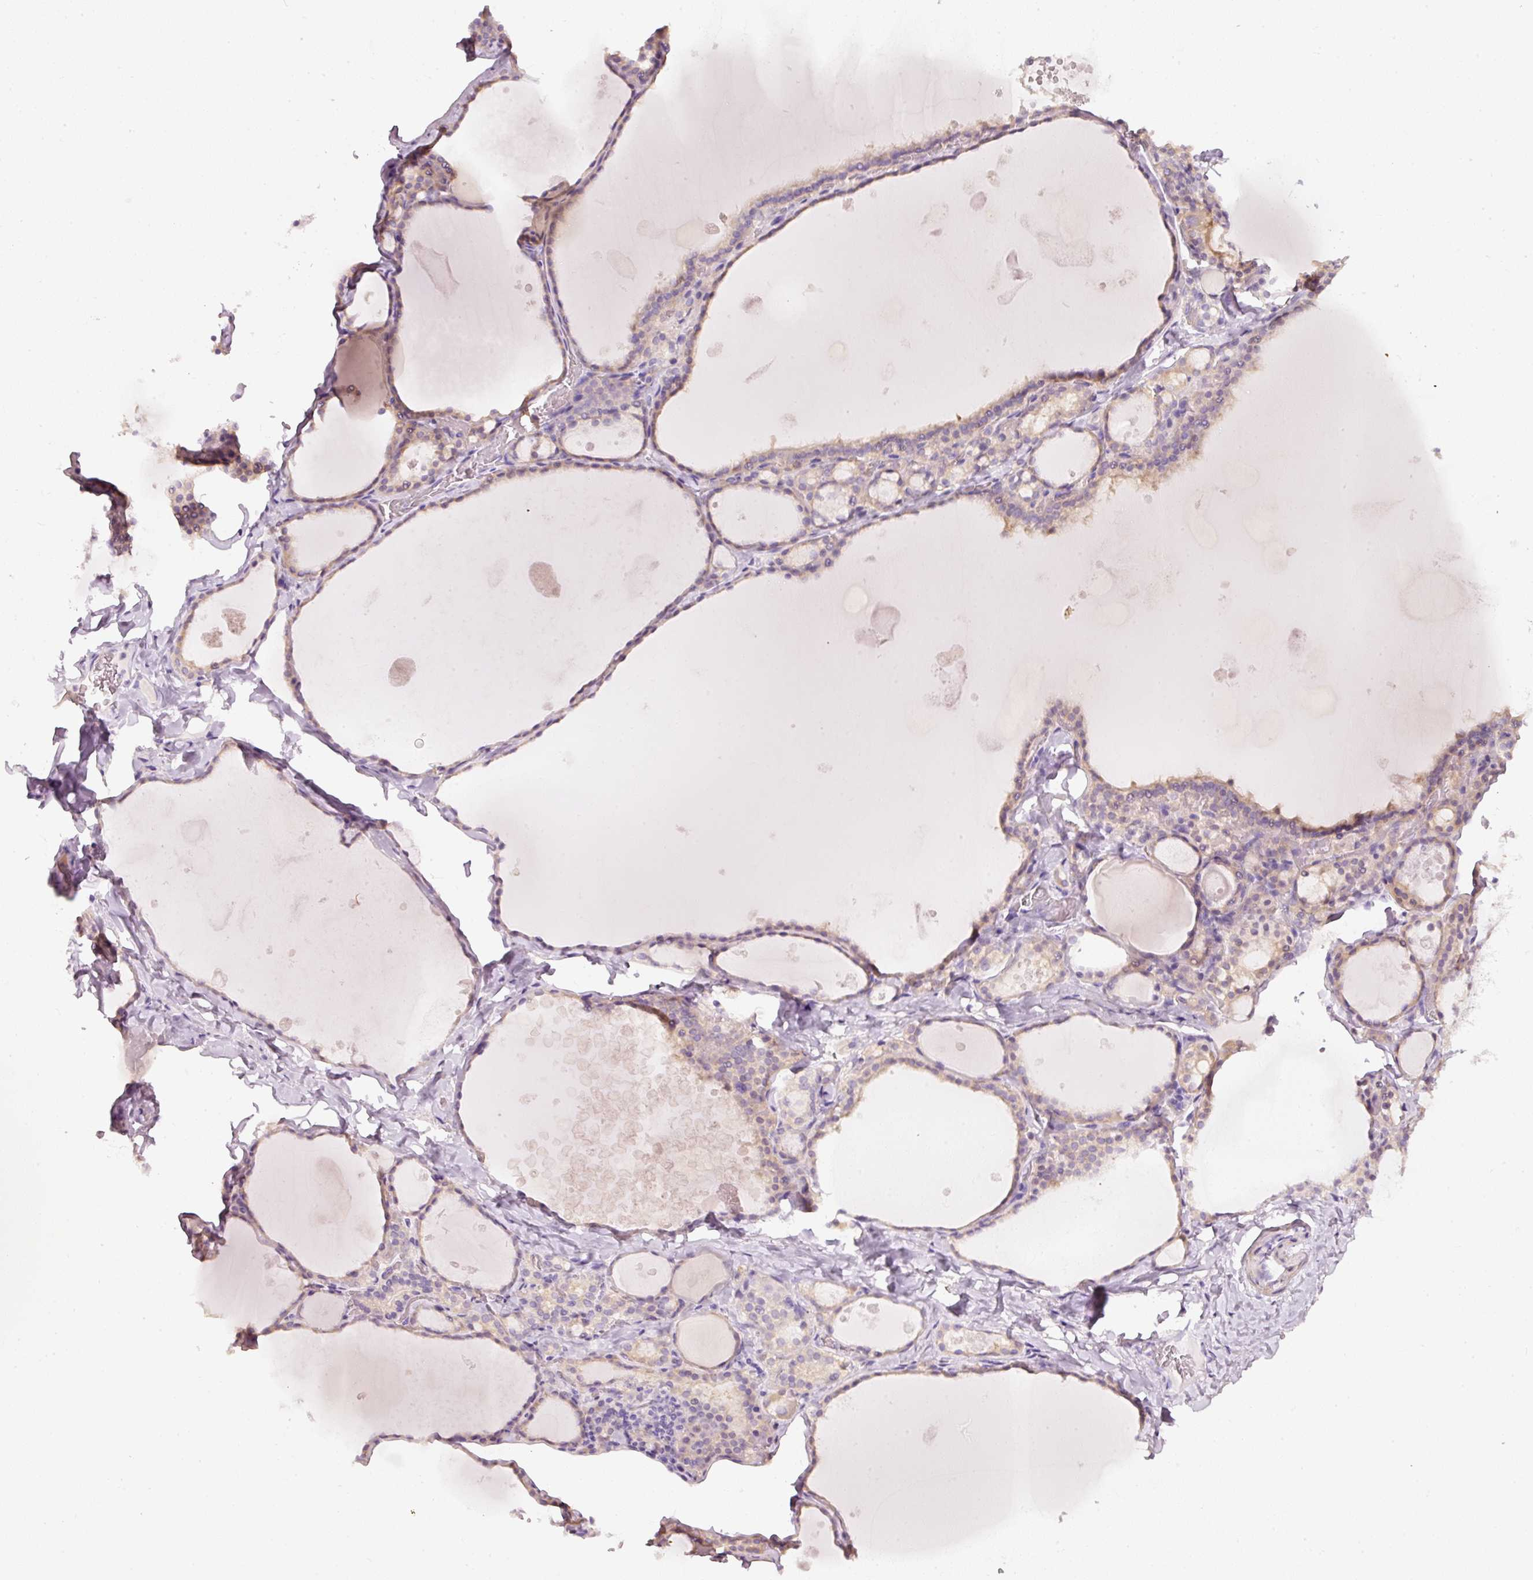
{"staining": {"intensity": "strong", "quantity": "<25%", "location": "cytoplasmic/membranous"}, "tissue": "thyroid gland", "cell_type": "Glandular cells", "image_type": "normal", "snomed": [{"axis": "morphology", "description": "Normal tissue, NOS"}, {"axis": "topography", "description": "Thyroid gland"}], "caption": "The micrograph shows a brown stain indicating the presence of a protein in the cytoplasmic/membranous of glandular cells in thyroid gland.", "gene": "PDXDC1", "patient": {"sex": "male", "age": 56}}